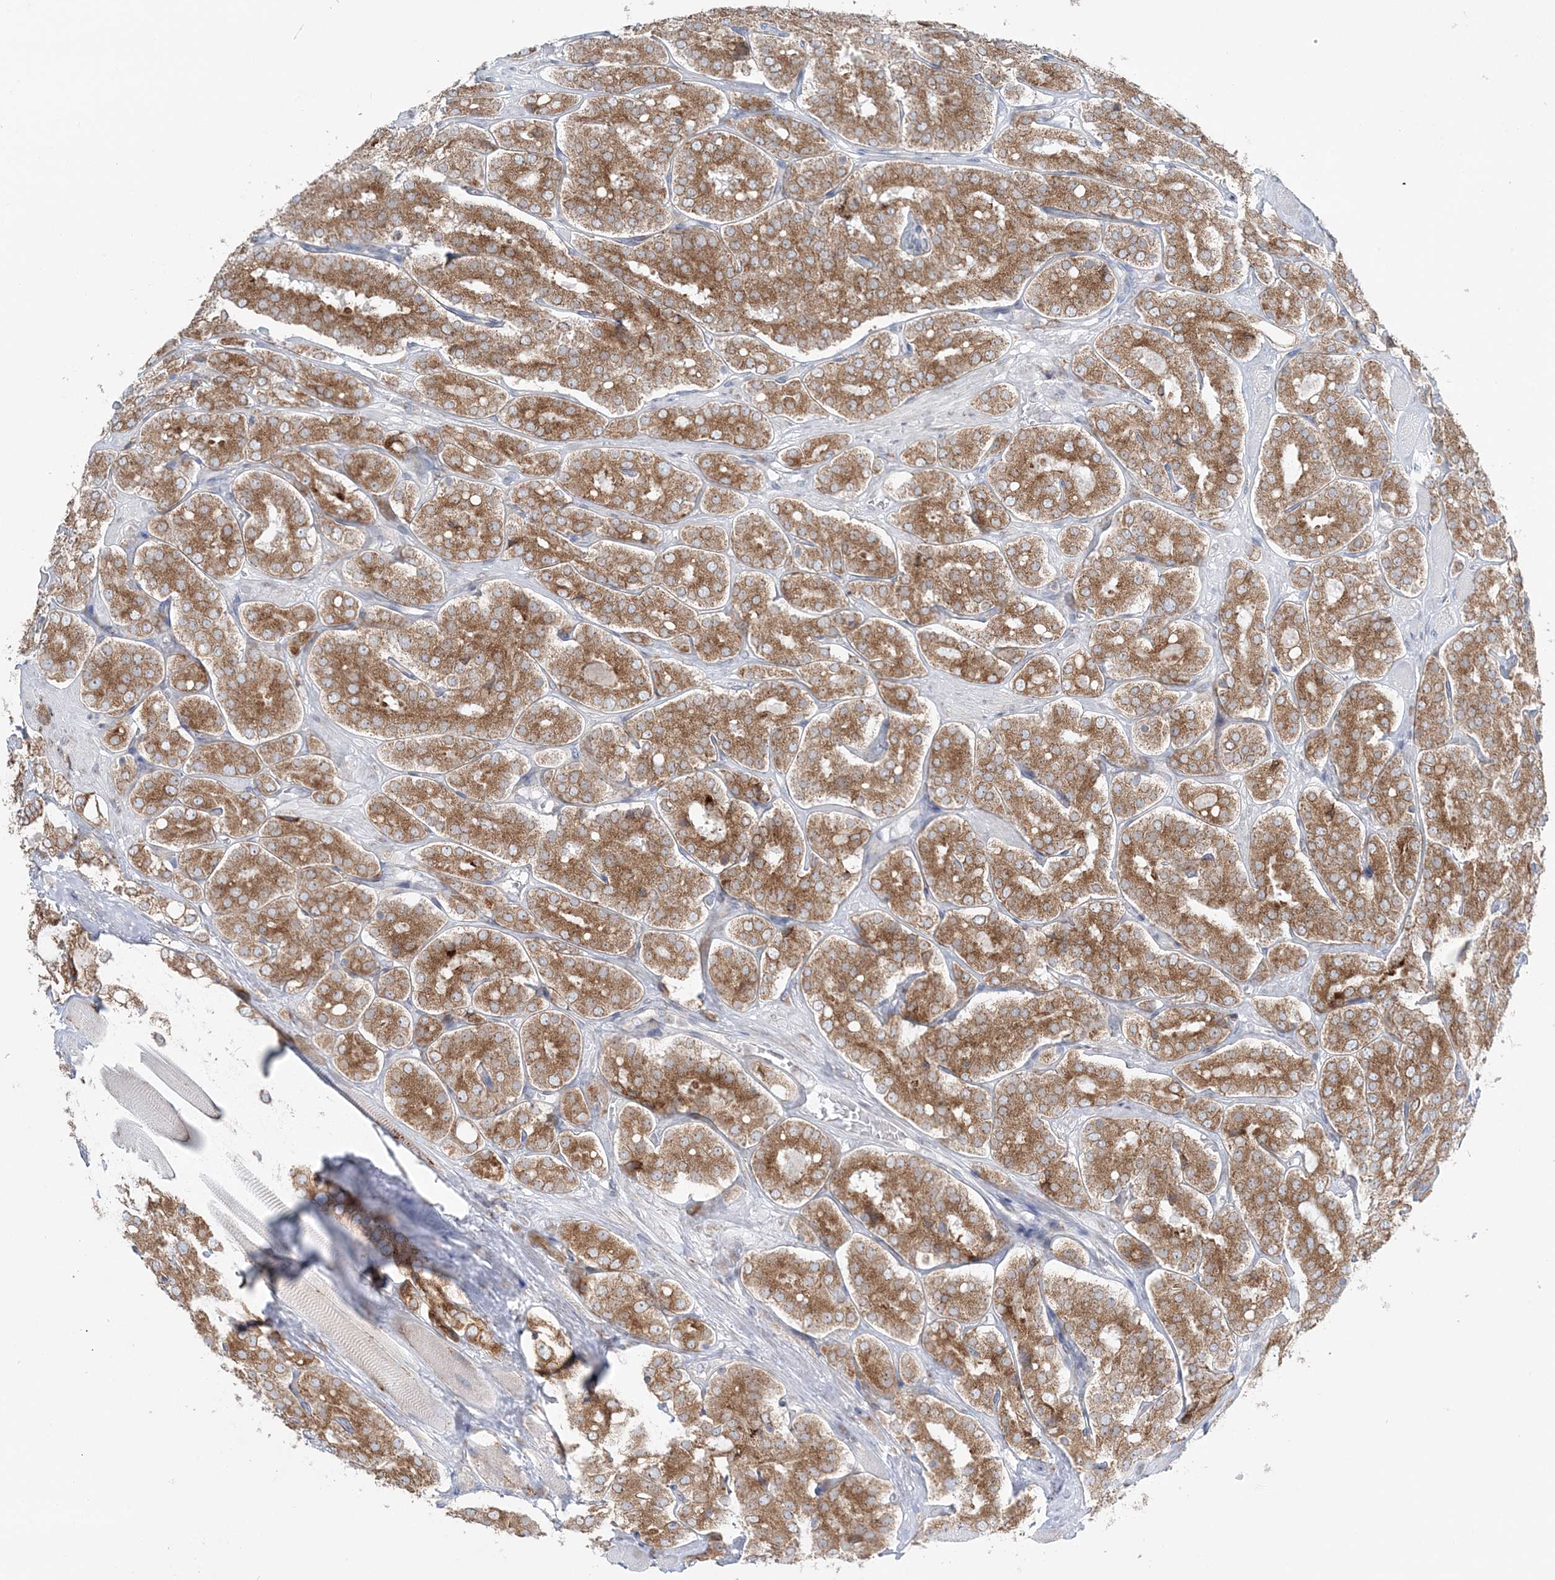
{"staining": {"intensity": "moderate", "quantity": ">75%", "location": "cytoplasmic/membranous"}, "tissue": "prostate cancer", "cell_type": "Tumor cells", "image_type": "cancer", "snomed": [{"axis": "morphology", "description": "Adenocarcinoma, High grade"}, {"axis": "topography", "description": "Prostate"}], "caption": "An image of prostate high-grade adenocarcinoma stained for a protein demonstrates moderate cytoplasmic/membranous brown staining in tumor cells.", "gene": "TMED10", "patient": {"sex": "male", "age": 65}}